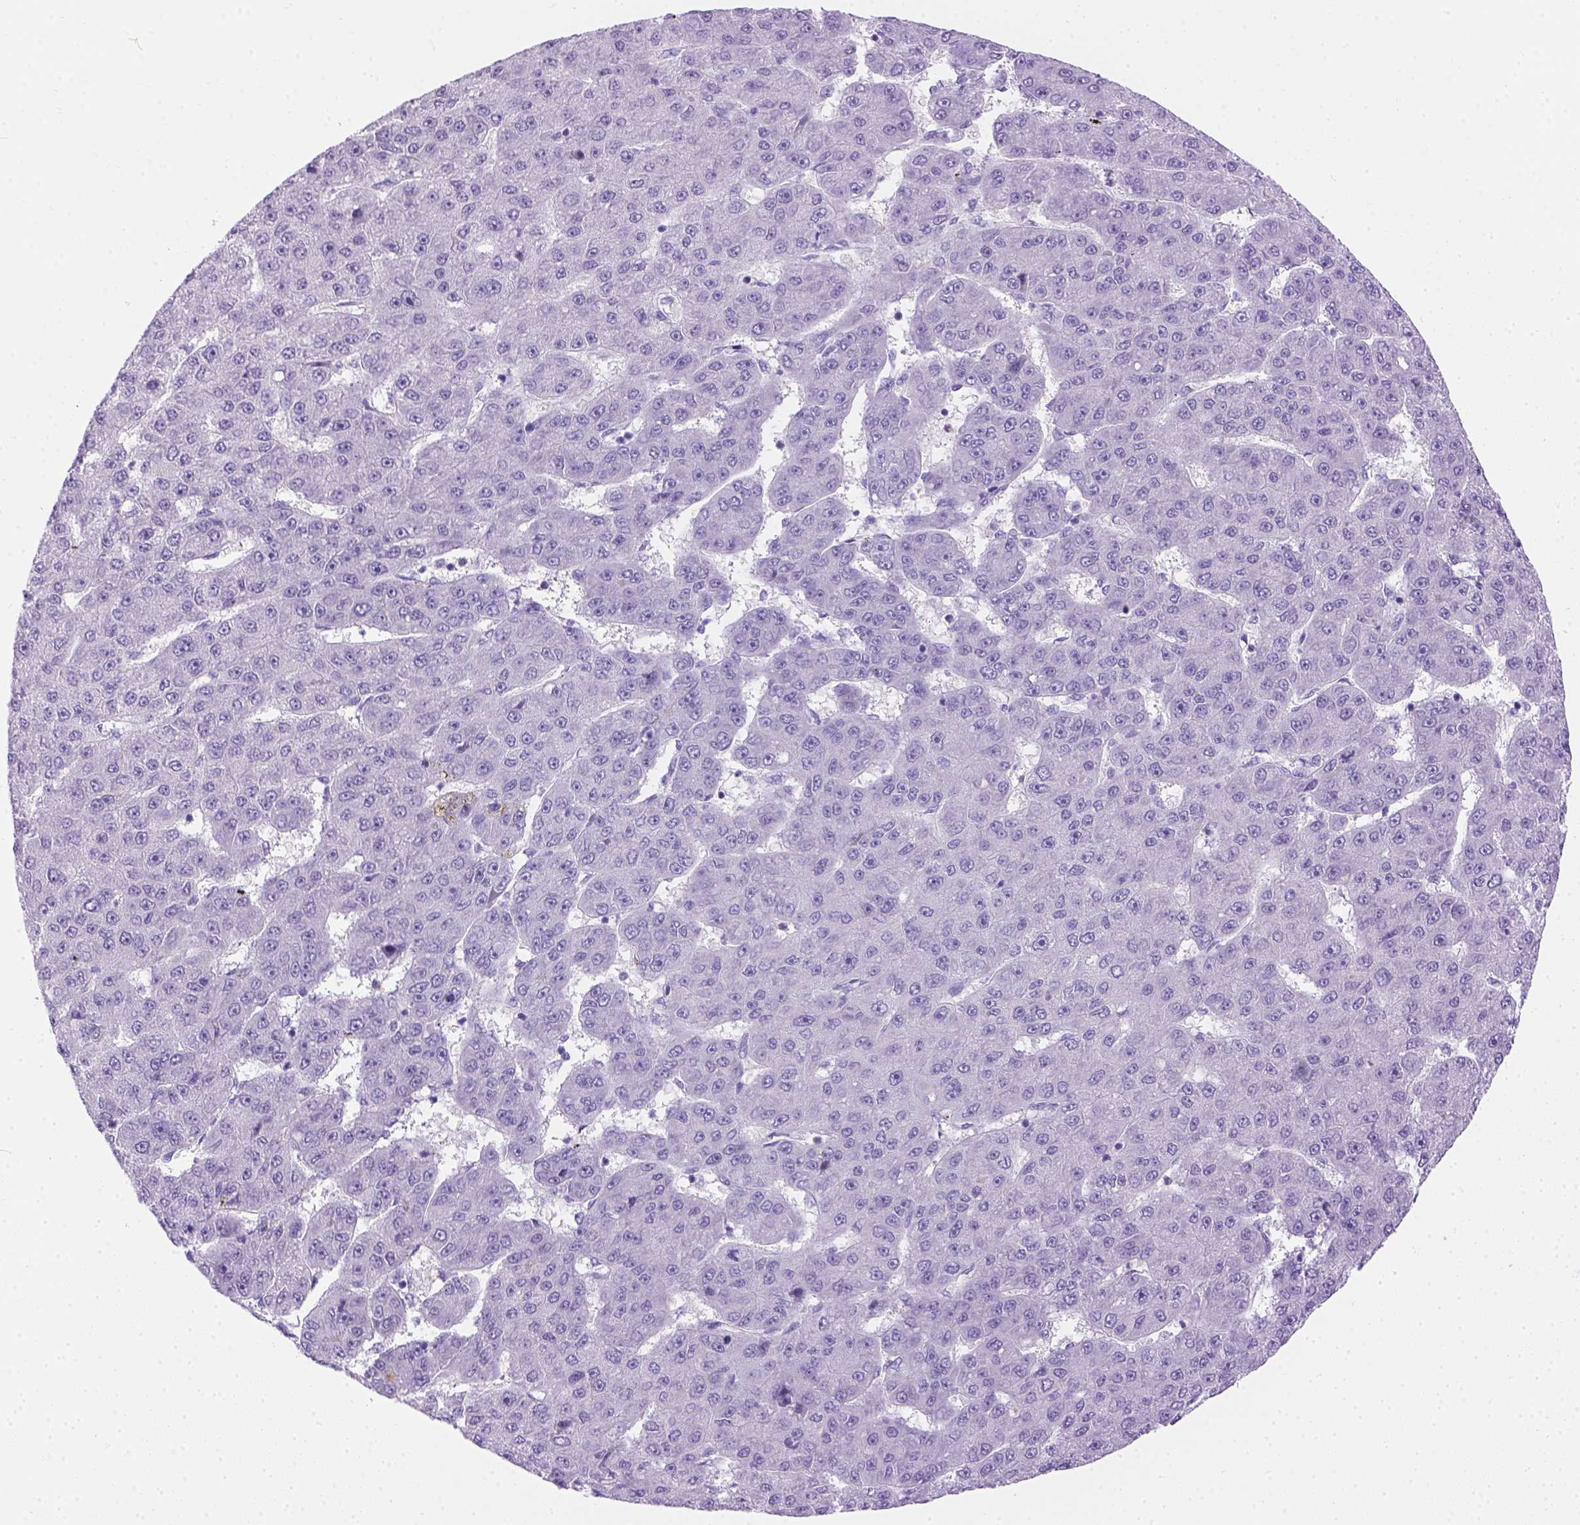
{"staining": {"intensity": "negative", "quantity": "none", "location": "none"}, "tissue": "liver cancer", "cell_type": "Tumor cells", "image_type": "cancer", "snomed": [{"axis": "morphology", "description": "Carcinoma, Hepatocellular, NOS"}, {"axis": "topography", "description": "Liver"}], "caption": "Tumor cells are negative for protein expression in human liver cancer (hepatocellular carcinoma). The staining is performed using DAB (3,3'-diaminobenzidine) brown chromogen with nuclei counter-stained in using hematoxylin.", "gene": "TMEM38A", "patient": {"sex": "male", "age": 67}}